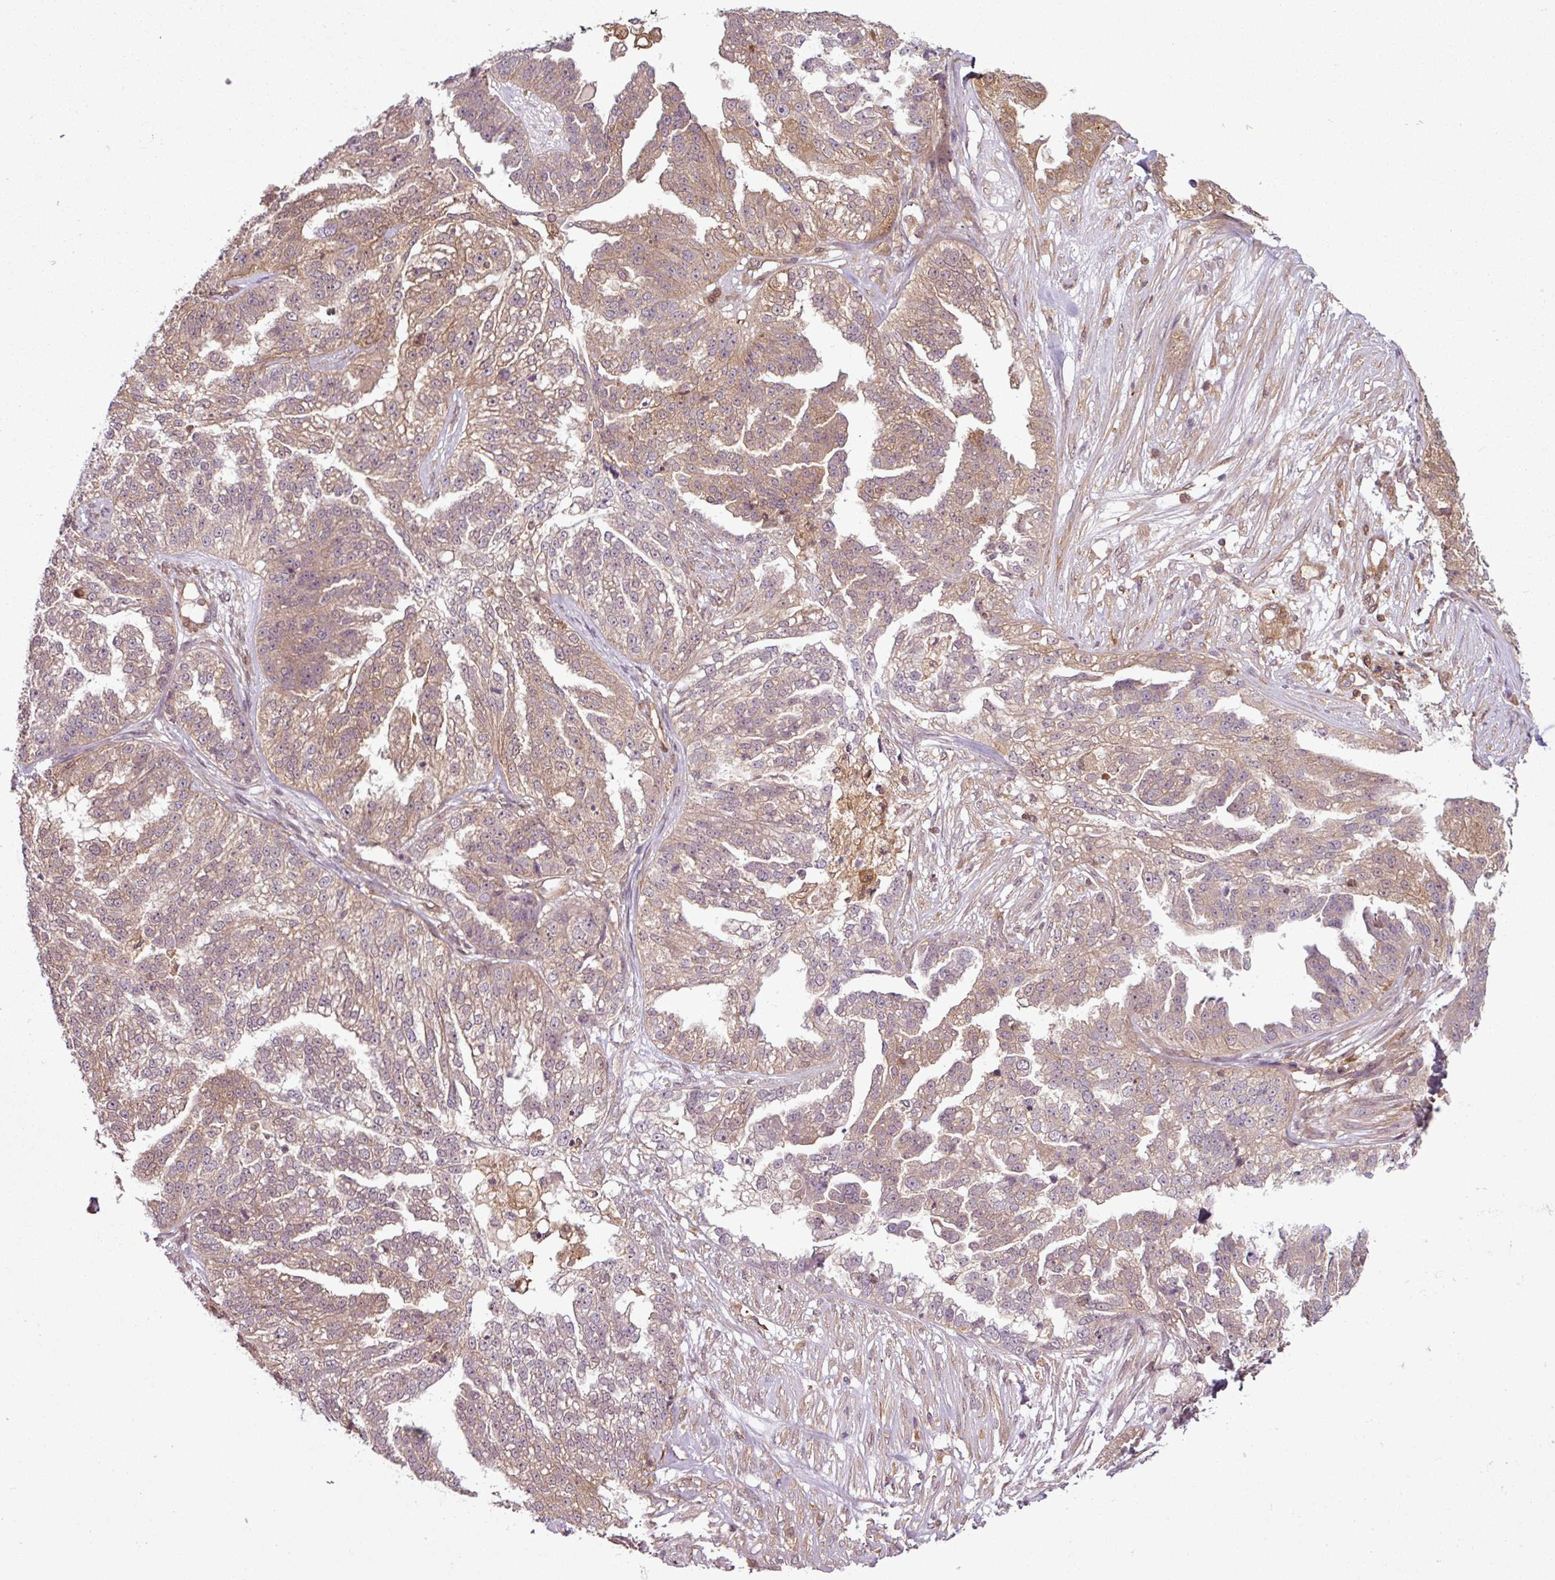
{"staining": {"intensity": "weak", "quantity": "25%-75%", "location": "cytoplasmic/membranous"}, "tissue": "ovarian cancer", "cell_type": "Tumor cells", "image_type": "cancer", "snomed": [{"axis": "morphology", "description": "Cystadenocarcinoma, serous, NOS"}, {"axis": "topography", "description": "Ovary"}], "caption": "Tumor cells display low levels of weak cytoplasmic/membranous staining in approximately 25%-75% of cells in human ovarian cancer (serous cystadenocarcinoma).", "gene": "SH3BGRL", "patient": {"sex": "female", "age": 58}}